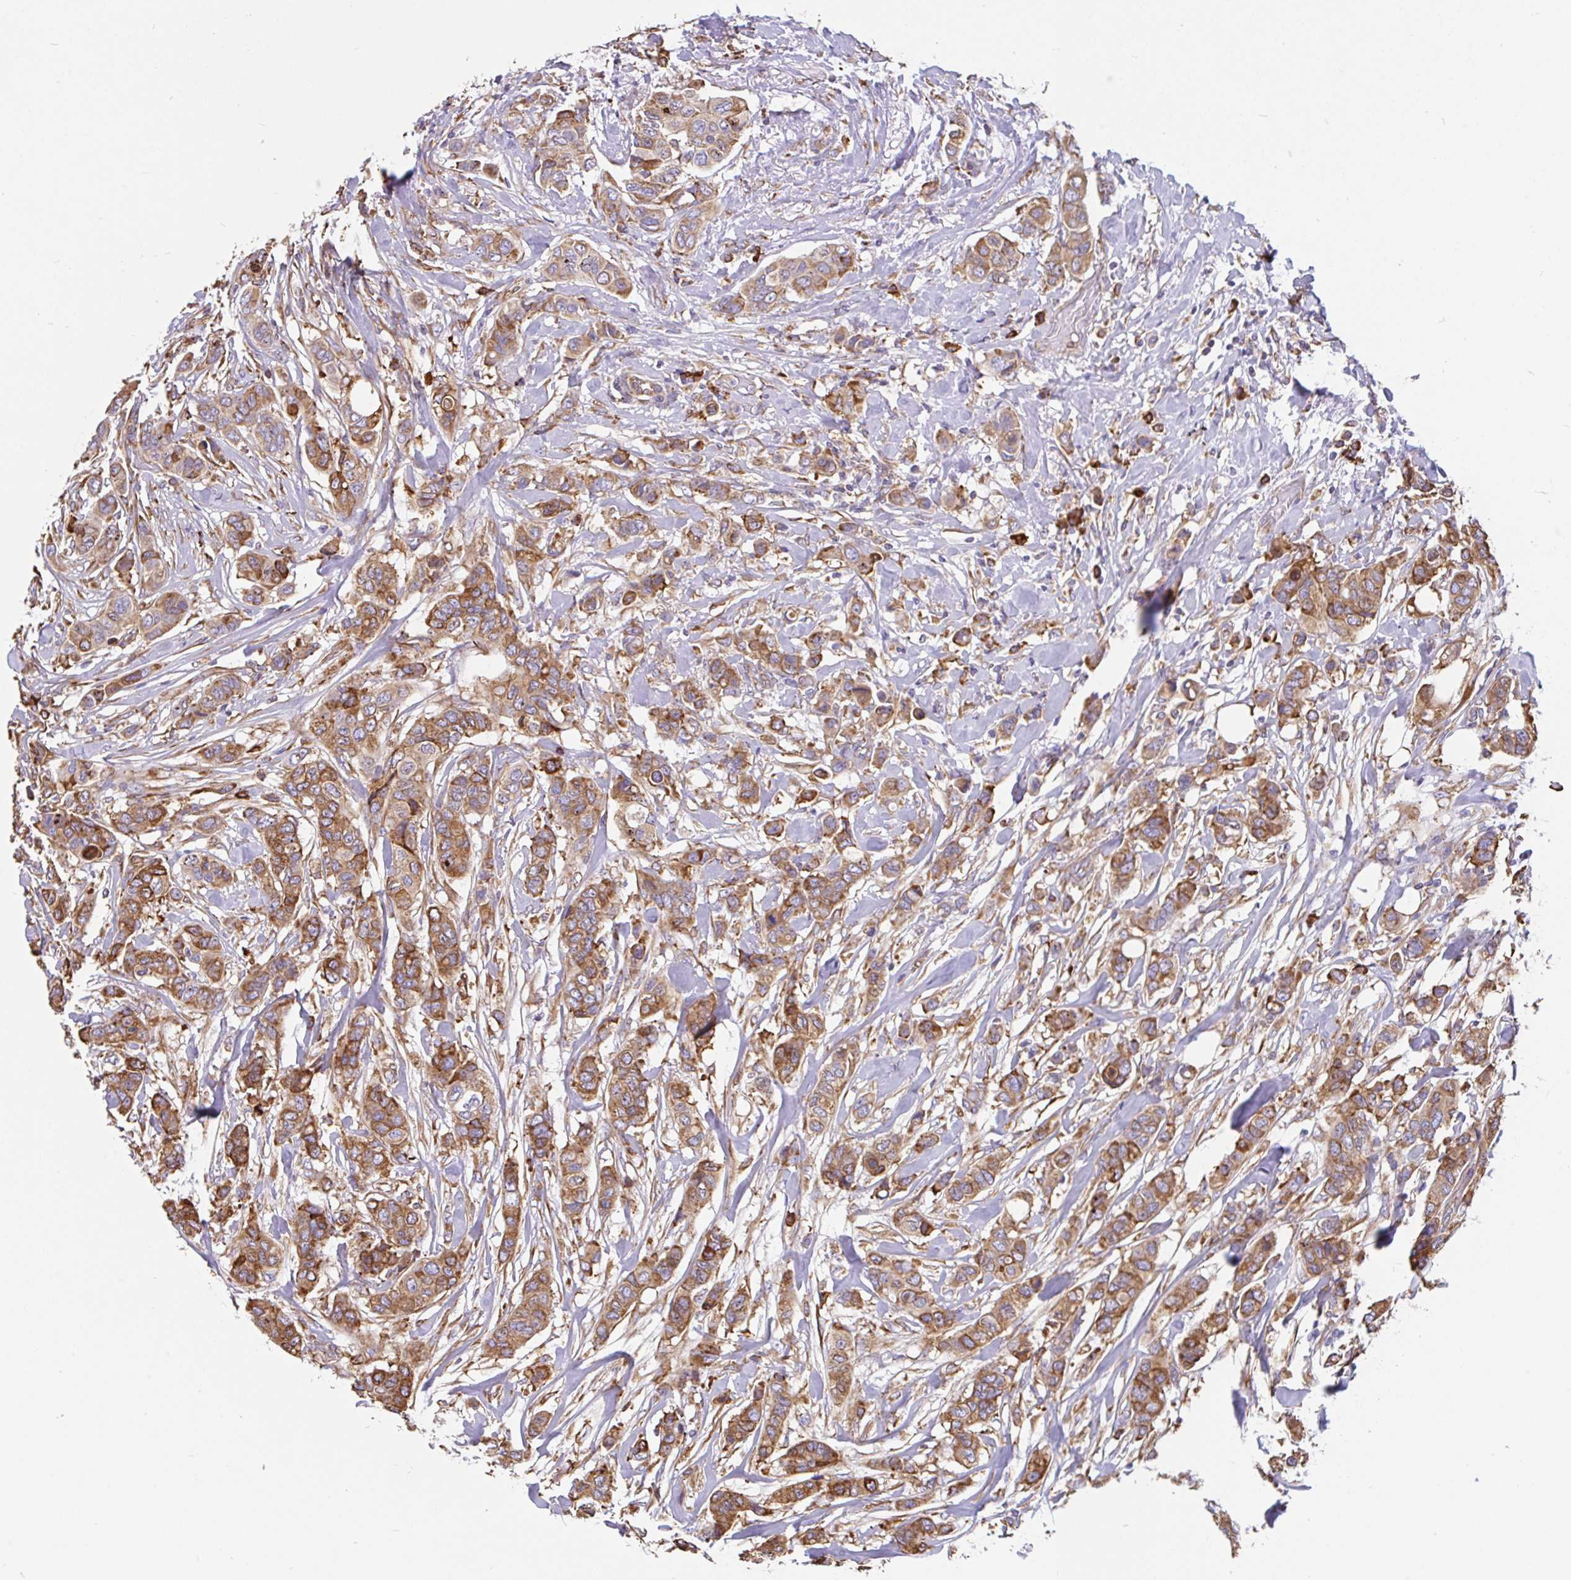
{"staining": {"intensity": "moderate", "quantity": ">75%", "location": "cytoplasmic/membranous"}, "tissue": "breast cancer", "cell_type": "Tumor cells", "image_type": "cancer", "snomed": [{"axis": "morphology", "description": "Lobular carcinoma"}, {"axis": "topography", "description": "Breast"}], "caption": "Immunohistochemistry (IHC) micrograph of neoplastic tissue: lobular carcinoma (breast) stained using IHC demonstrates medium levels of moderate protein expression localized specifically in the cytoplasmic/membranous of tumor cells, appearing as a cytoplasmic/membranous brown color.", "gene": "EML5", "patient": {"sex": "female", "age": 51}}